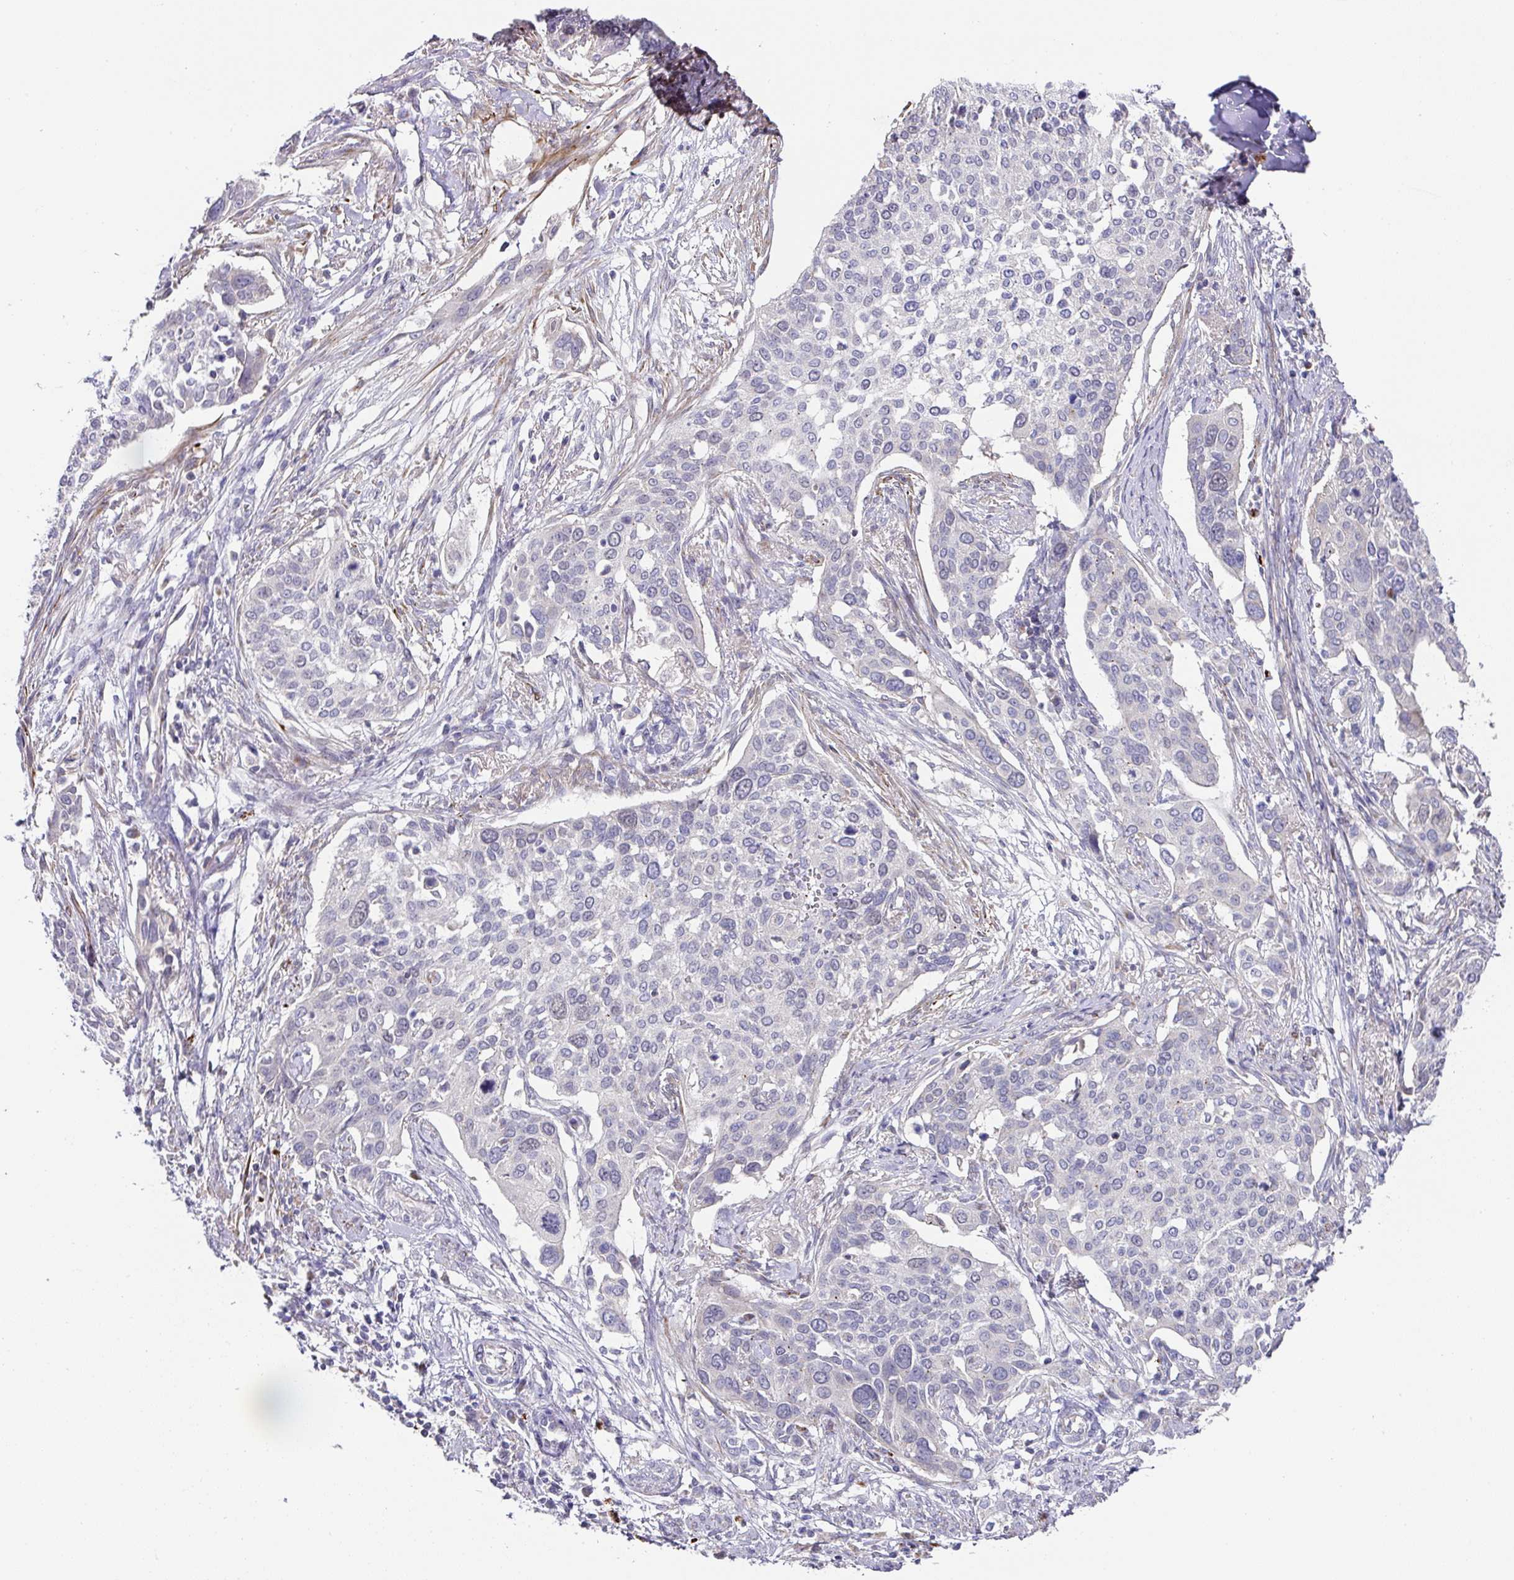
{"staining": {"intensity": "negative", "quantity": "none", "location": "none"}, "tissue": "cervical cancer", "cell_type": "Tumor cells", "image_type": "cancer", "snomed": [{"axis": "morphology", "description": "Squamous cell carcinoma, NOS"}, {"axis": "topography", "description": "Cervix"}], "caption": "Micrograph shows no protein positivity in tumor cells of cervical cancer (squamous cell carcinoma) tissue.", "gene": "TARM1", "patient": {"sex": "female", "age": 44}}